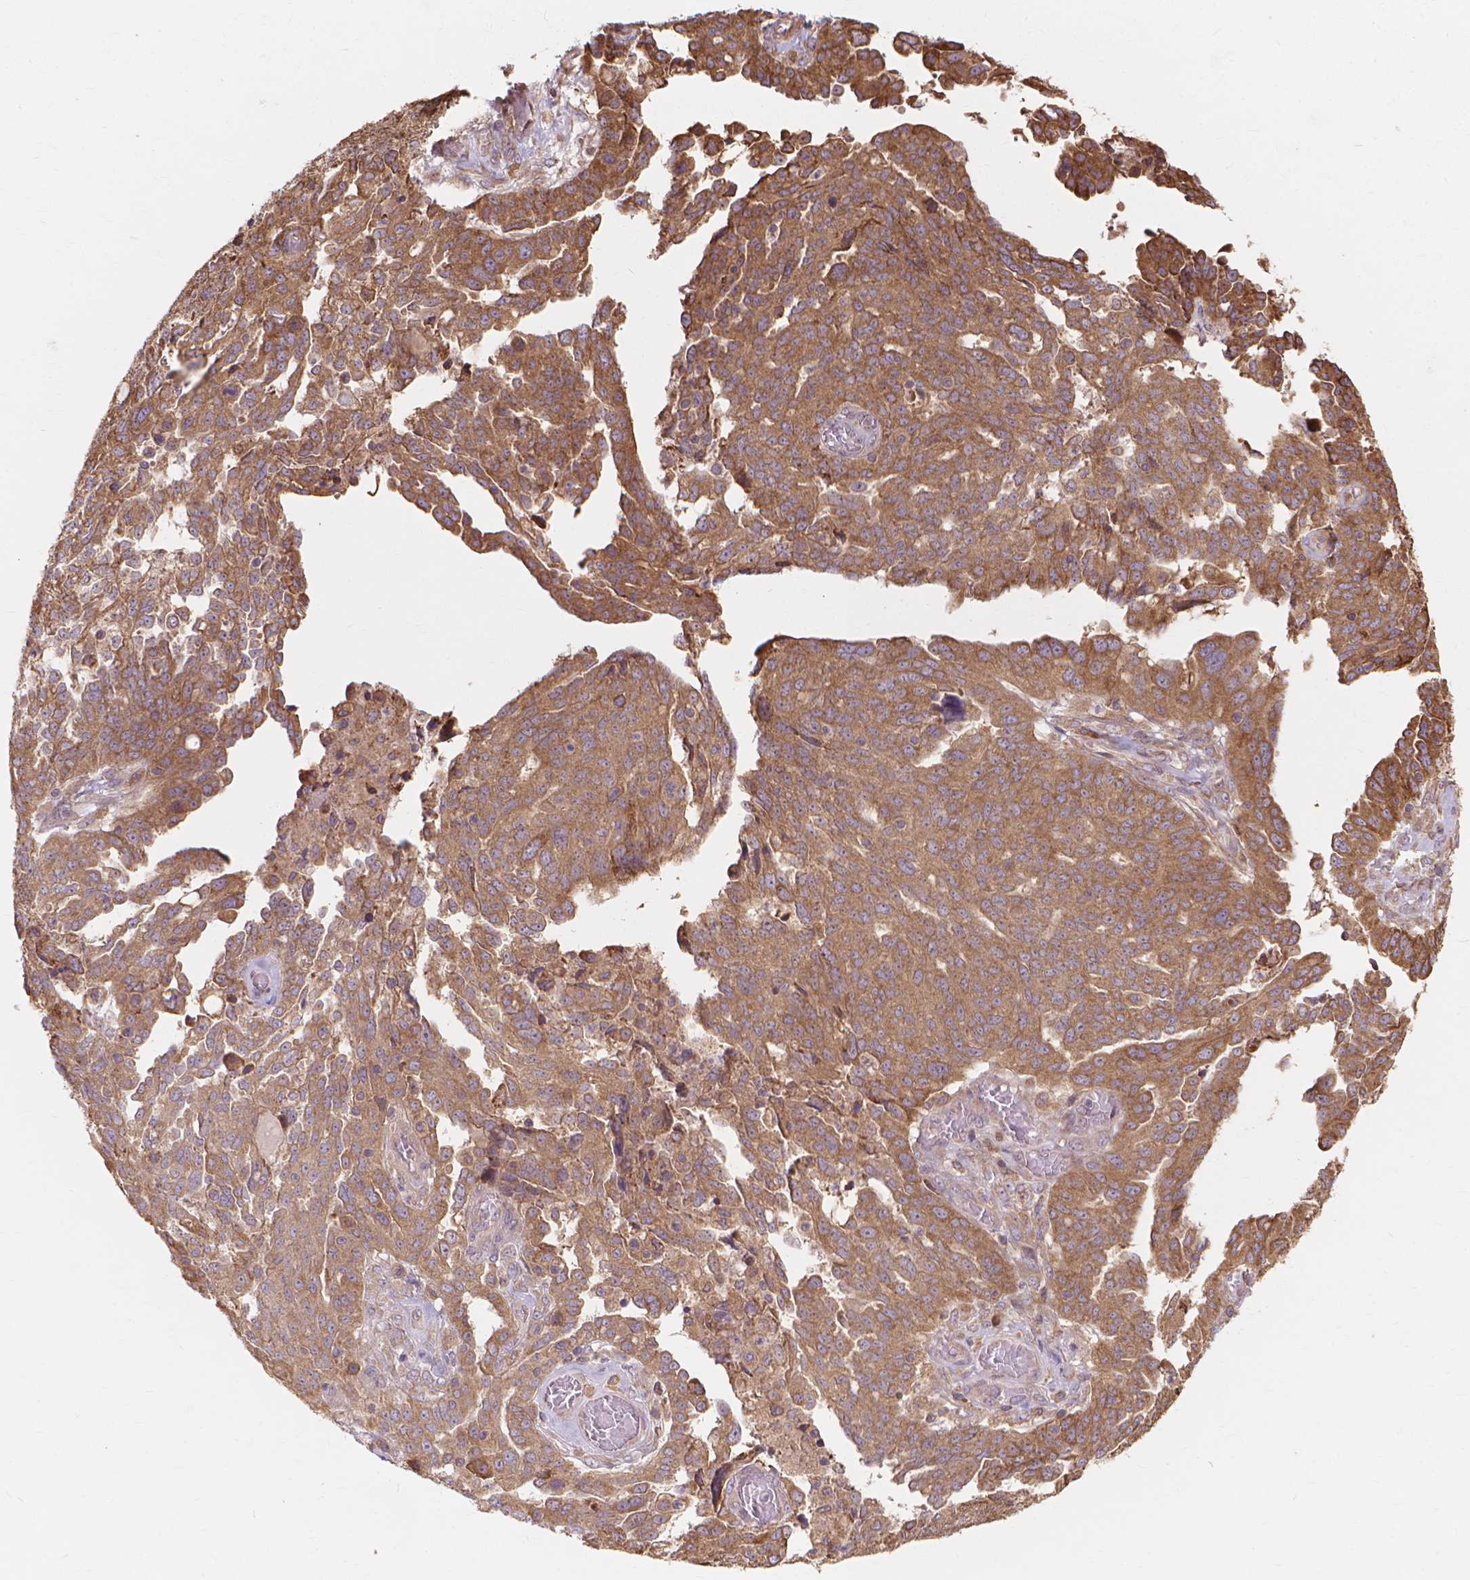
{"staining": {"intensity": "moderate", "quantity": ">75%", "location": "cytoplasmic/membranous"}, "tissue": "ovarian cancer", "cell_type": "Tumor cells", "image_type": "cancer", "snomed": [{"axis": "morphology", "description": "Cystadenocarcinoma, serous, NOS"}, {"axis": "topography", "description": "Ovary"}], "caption": "An image of human ovarian cancer stained for a protein reveals moderate cytoplasmic/membranous brown staining in tumor cells.", "gene": "TAB2", "patient": {"sex": "female", "age": 67}}